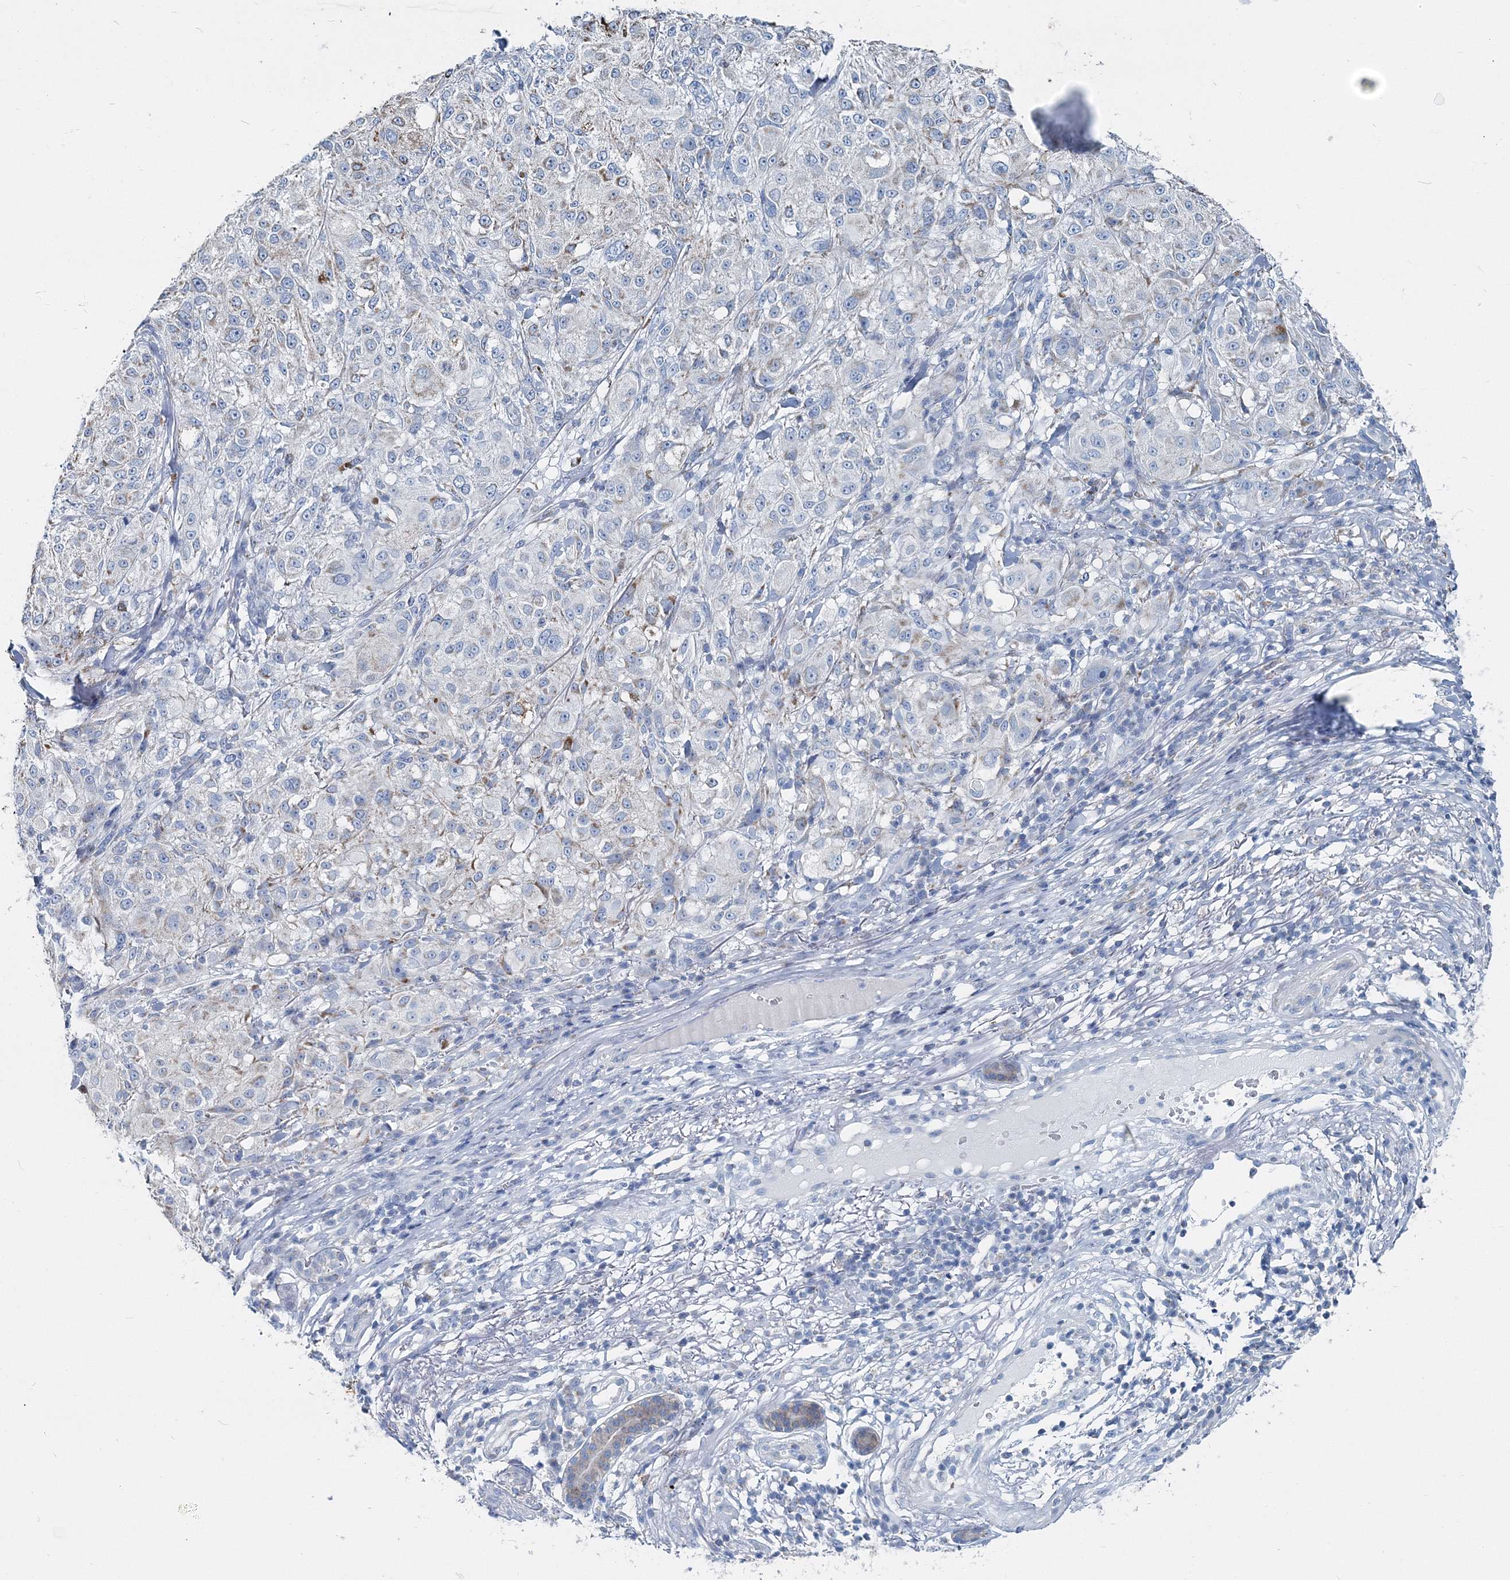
{"staining": {"intensity": "weak", "quantity": "<25%", "location": "cytoplasmic/membranous"}, "tissue": "melanoma", "cell_type": "Tumor cells", "image_type": "cancer", "snomed": [{"axis": "morphology", "description": "Necrosis, NOS"}, {"axis": "morphology", "description": "Malignant melanoma, NOS"}, {"axis": "topography", "description": "Skin"}], "caption": "Immunohistochemistry of human melanoma shows no positivity in tumor cells.", "gene": "GABARAPL2", "patient": {"sex": "female", "age": 87}}